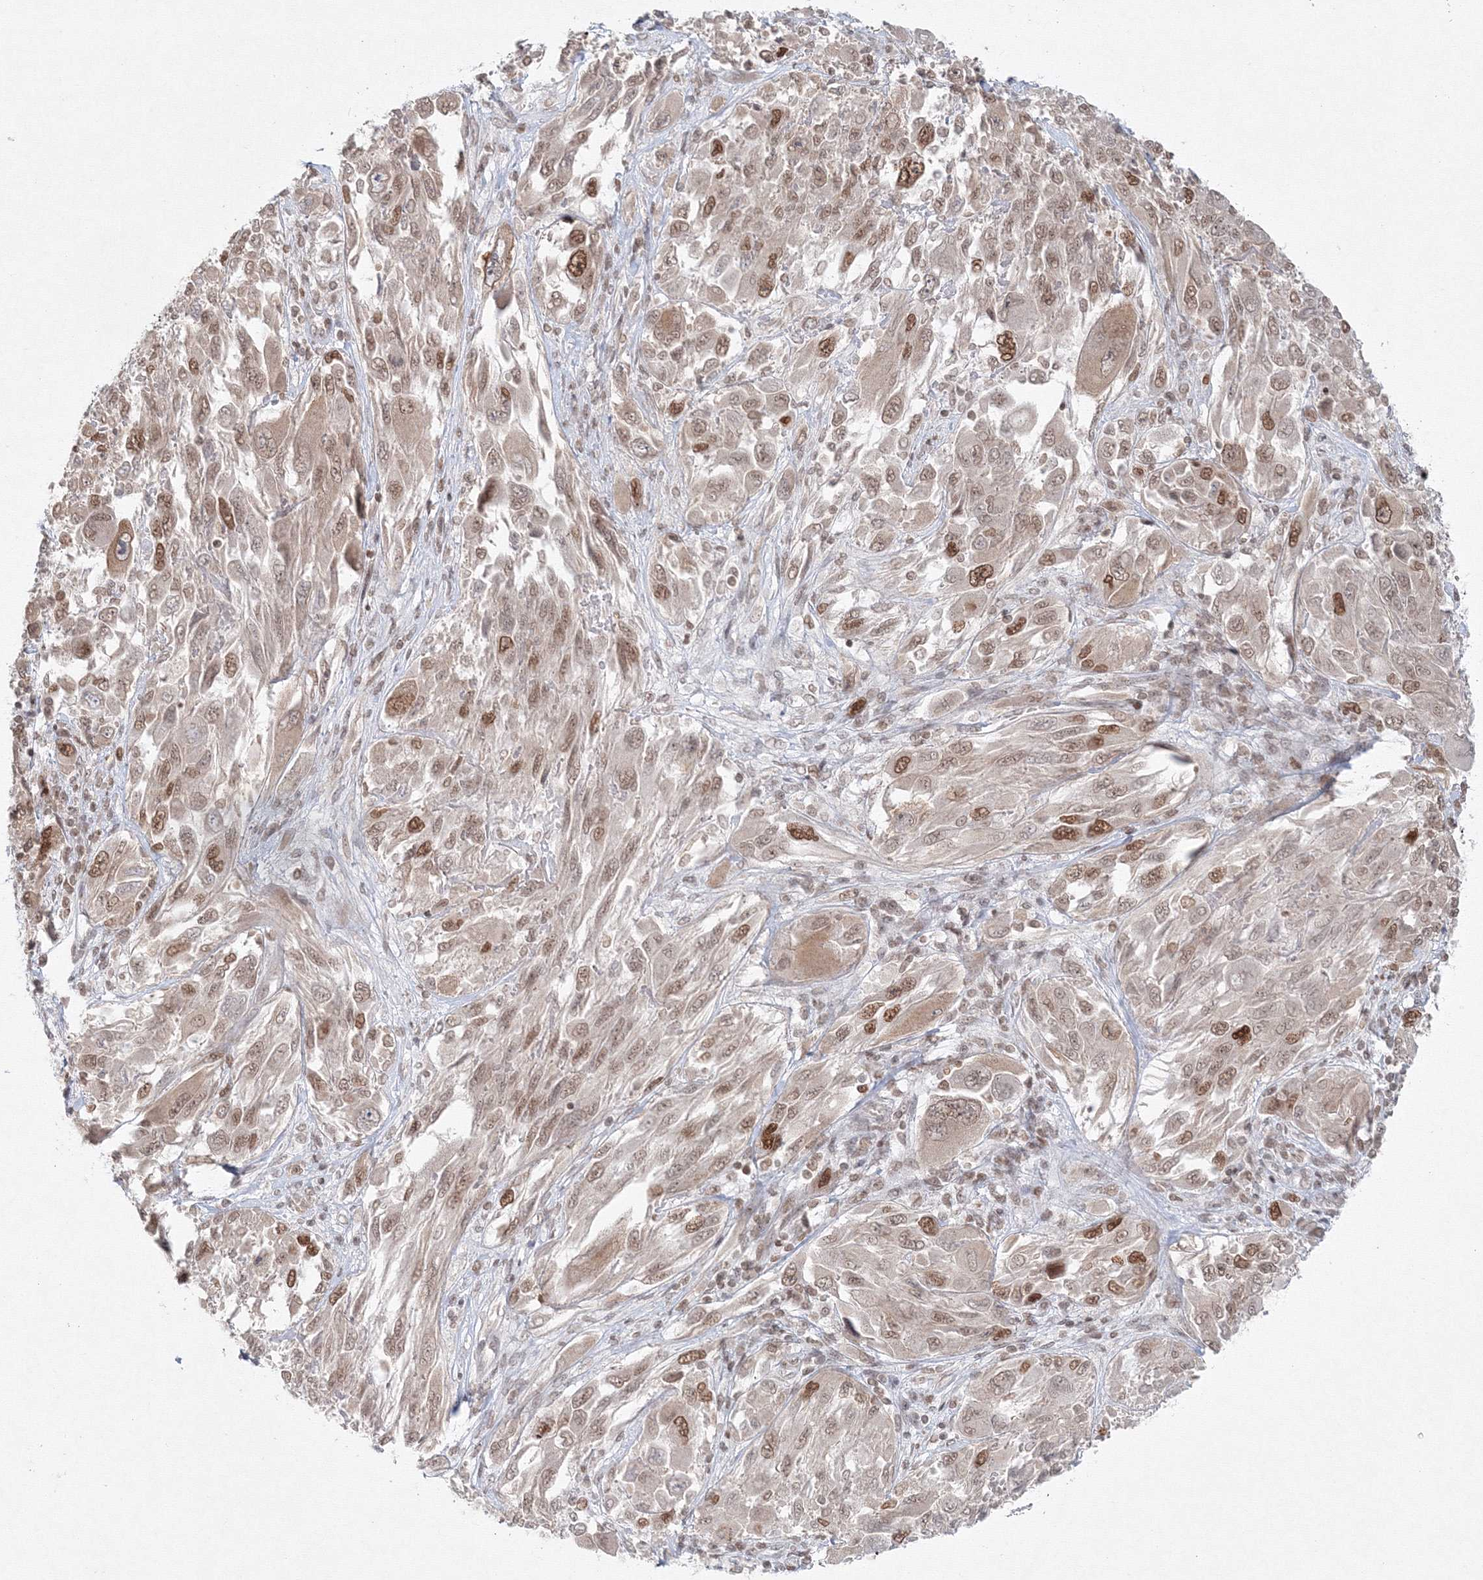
{"staining": {"intensity": "moderate", "quantity": "25%-75%", "location": "nuclear"}, "tissue": "melanoma", "cell_type": "Tumor cells", "image_type": "cancer", "snomed": [{"axis": "morphology", "description": "Malignant melanoma, NOS"}, {"axis": "topography", "description": "Skin"}], "caption": "High-magnification brightfield microscopy of malignant melanoma stained with DAB (brown) and counterstained with hematoxylin (blue). tumor cells exhibit moderate nuclear staining is appreciated in approximately25%-75% of cells.", "gene": "KIF4A", "patient": {"sex": "female", "age": 91}}